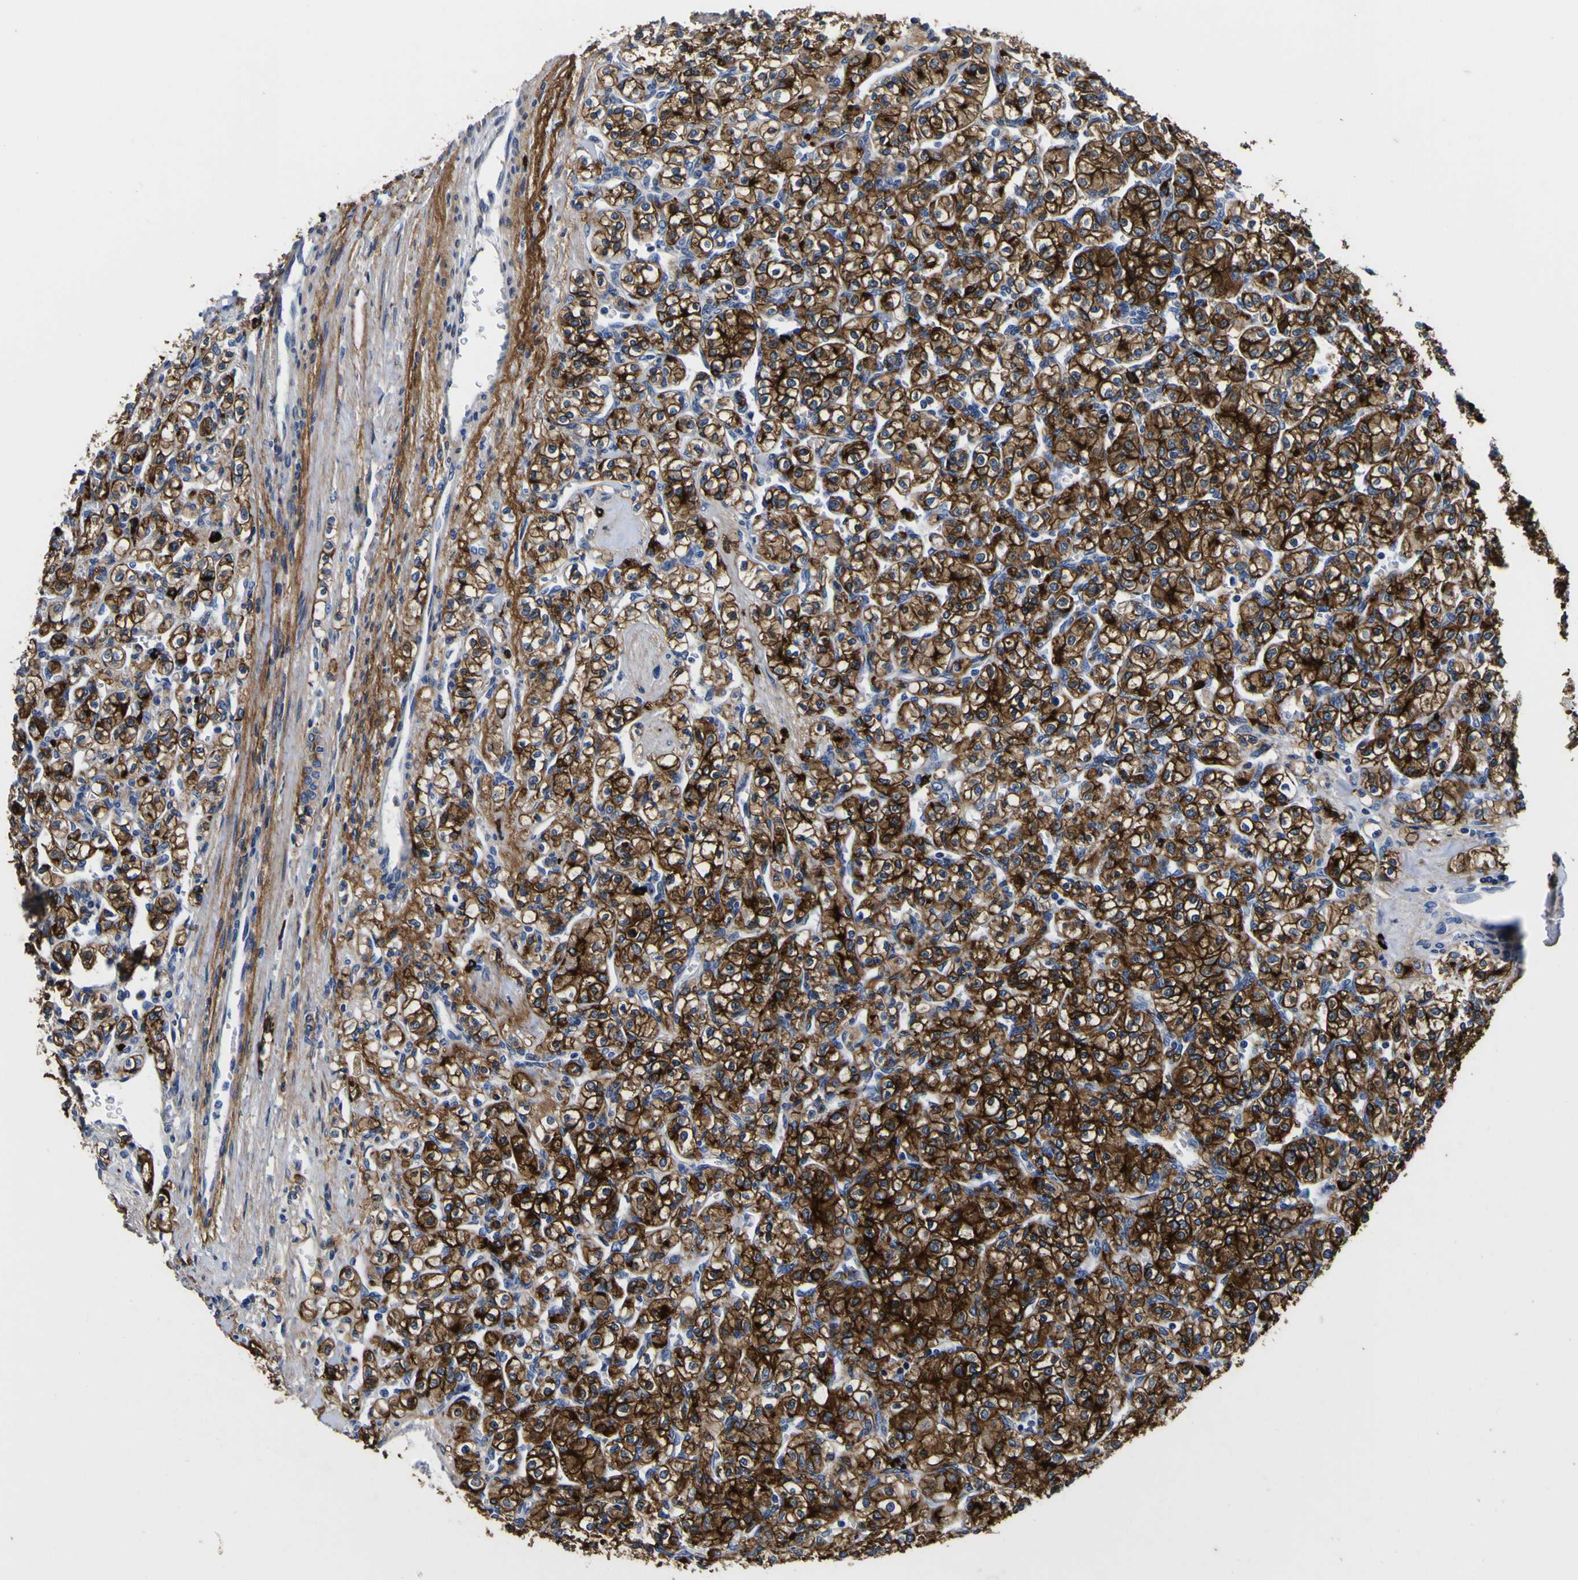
{"staining": {"intensity": "strong", "quantity": ">75%", "location": "cytoplasmic/membranous"}, "tissue": "renal cancer", "cell_type": "Tumor cells", "image_type": "cancer", "snomed": [{"axis": "morphology", "description": "Adenocarcinoma, NOS"}, {"axis": "topography", "description": "Kidney"}], "caption": "Adenocarcinoma (renal) stained with immunohistochemistry (IHC) demonstrates strong cytoplasmic/membranous staining in approximately >75% of tumor cells.", "gene": "SCD", "patient": {"sex": "male", "age": 77}}